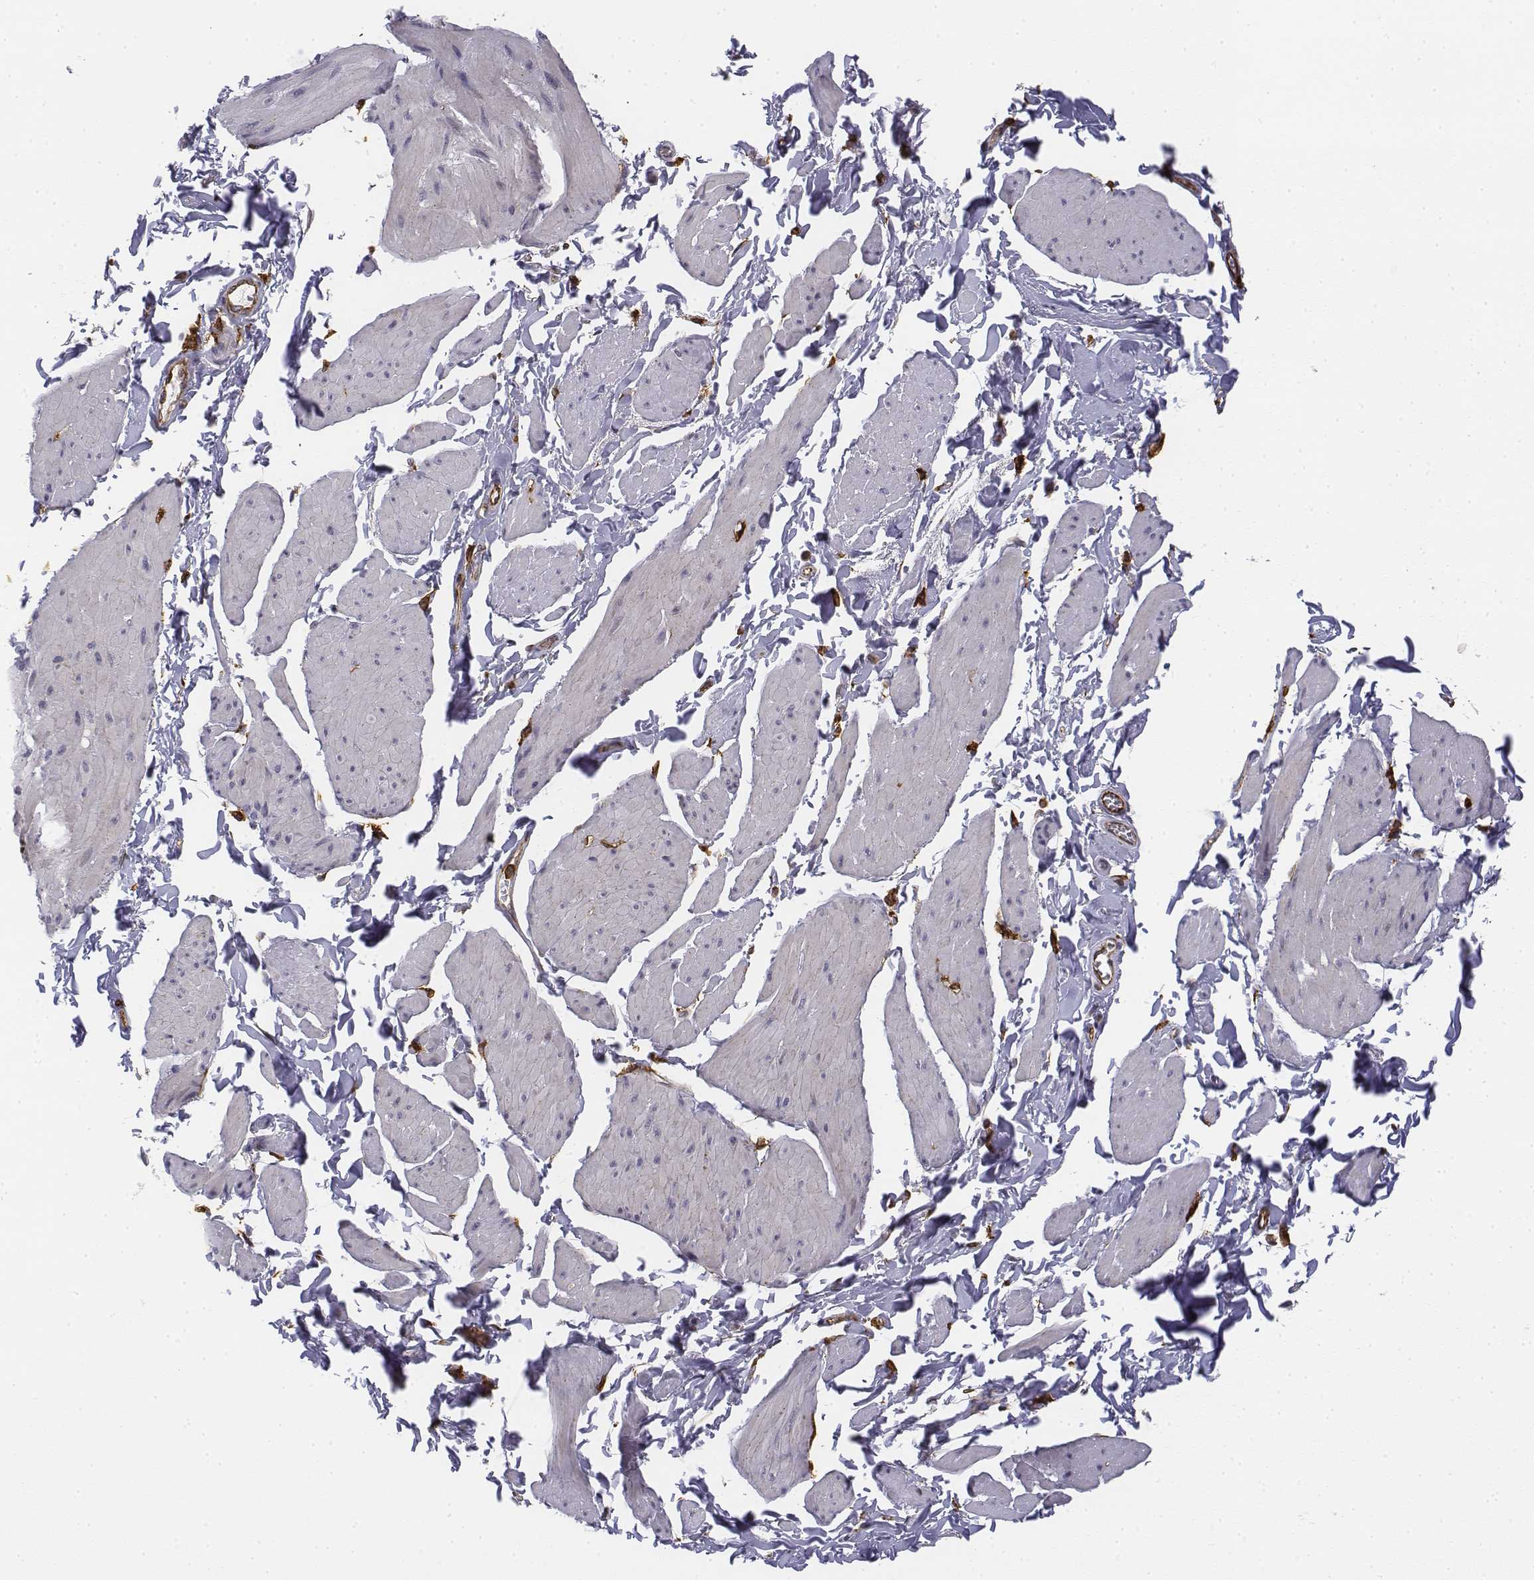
{"staining": {"intensity": "negative", "quantity": "none", "location": "none"}, "tissue": "smooth muscle", "cell_type": "Smooth muscle cells", "image_type": "normal", "snomed": [{"axis": "morphology", "description": "Normal tissue, NOS"}, {"axis": "topography", "description": "Adipose tissue"}, {"axis": "topography", "description": "Smooth muscle"}, {"axis": "topography", "description": "Peripheral nerve tissue"}], "caption": "DAB immunohistochemical staining of benign human smooth muscle reveals no significant staining in smooth muscle cells.", "gene": "CD14", "patient": {"sex": "male", "age": 83}}